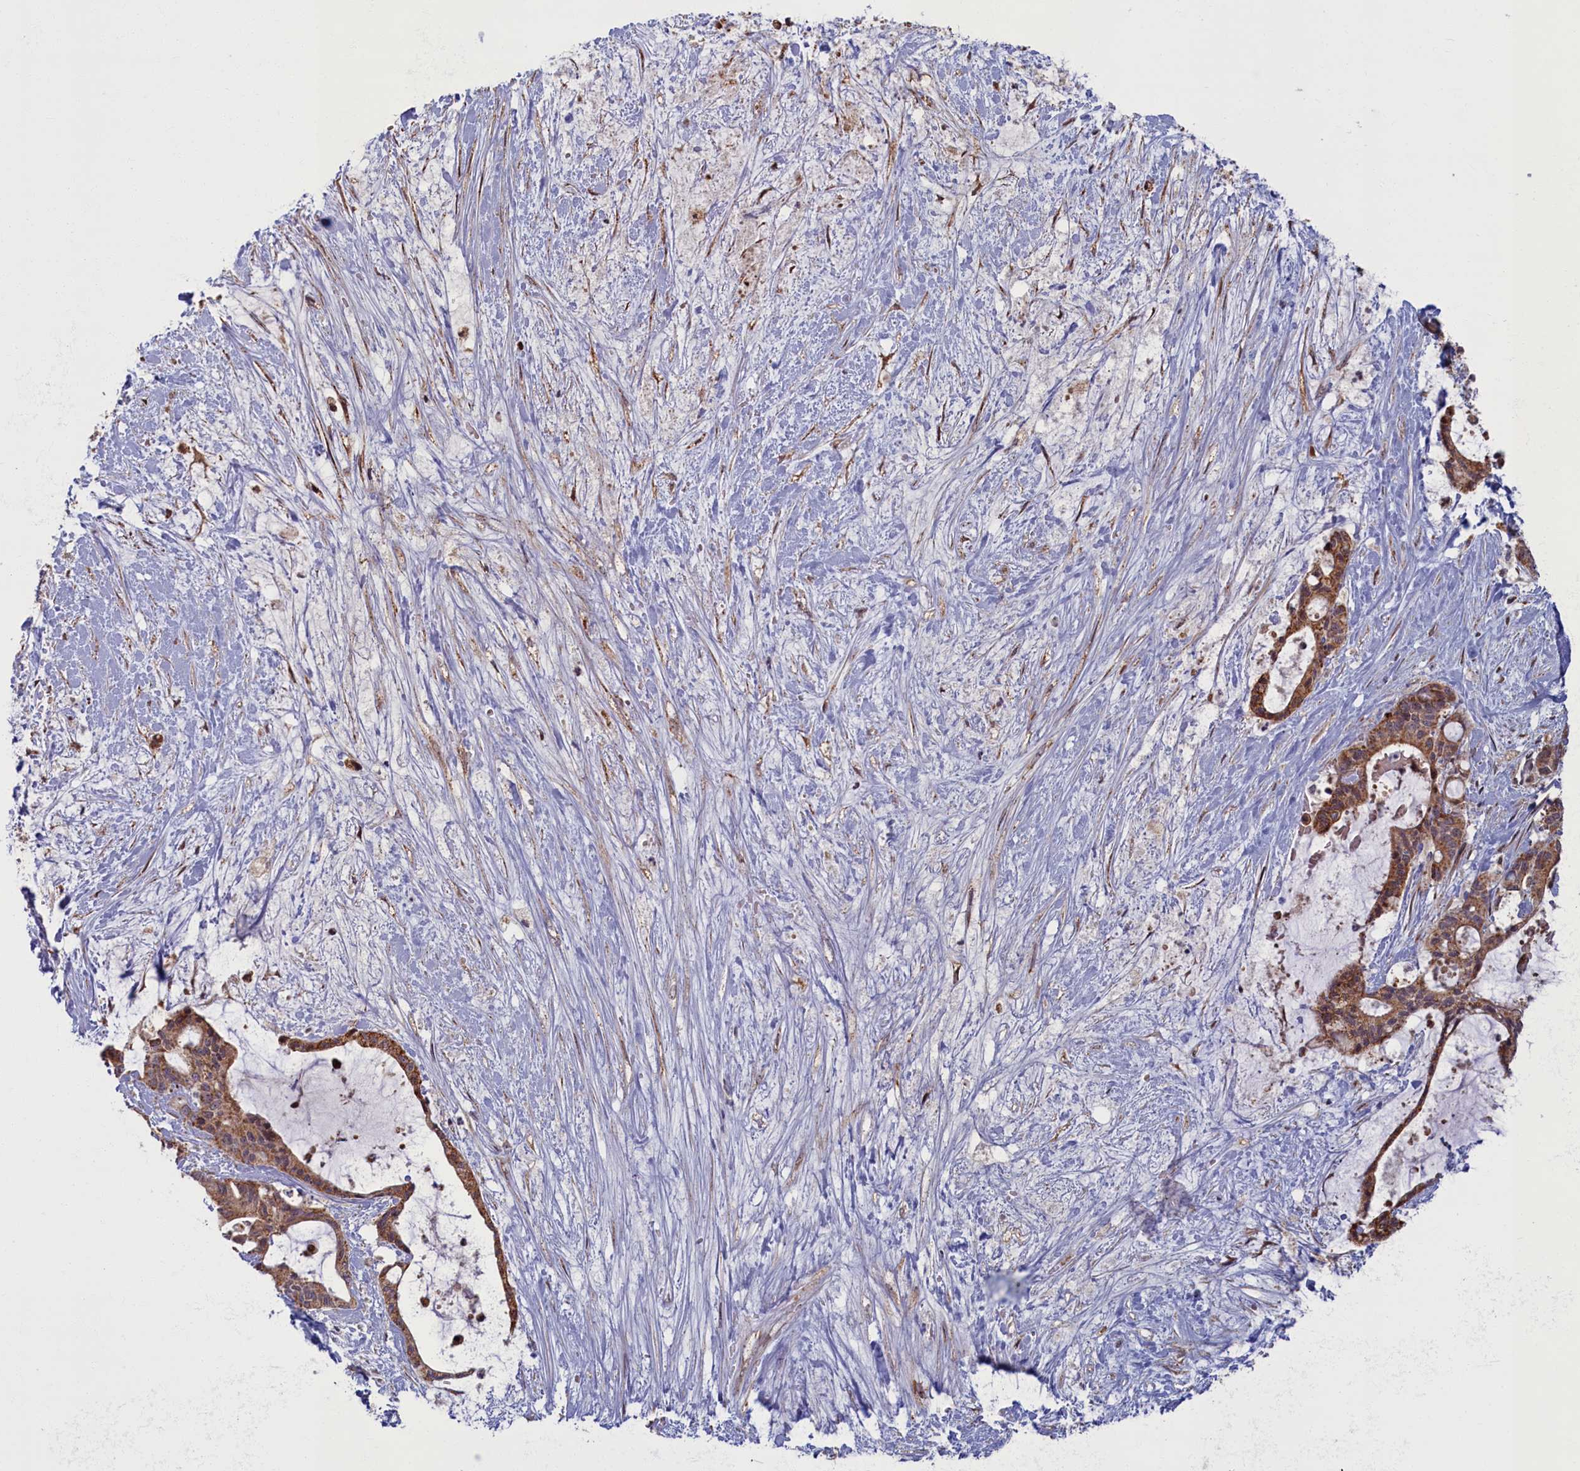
{"staining": {"intensity": "moderate", "quantity": ">75%", "location": "cytoplasmic/membranous"}, "tissue": "liver cancer", "cell_type": "Tumor cells", "image_type": "cancer", "snomed": [{"axis": "morphology", "description": "Normal tissue, NOS"}, {"axis": "morphology", "description": "Cholangiocarcinoma"}, {"axis": "topography", "description": "Liver"}, {"axis": "topography", "description": "Peripheral nerve tissue"}], "caption": "IHC micrograph of neoplastic tissue: liver cholangiocarcinoma stained using immunohistochemistry displays medium levels of moderate protein expression localized specifically in the cytoplasmic/membranous of tumor cells, appearing as a cytoplasmic/membranous brown color.", "gene": "PLA2G10", "patient": {"sex": "female", "age": 73}}